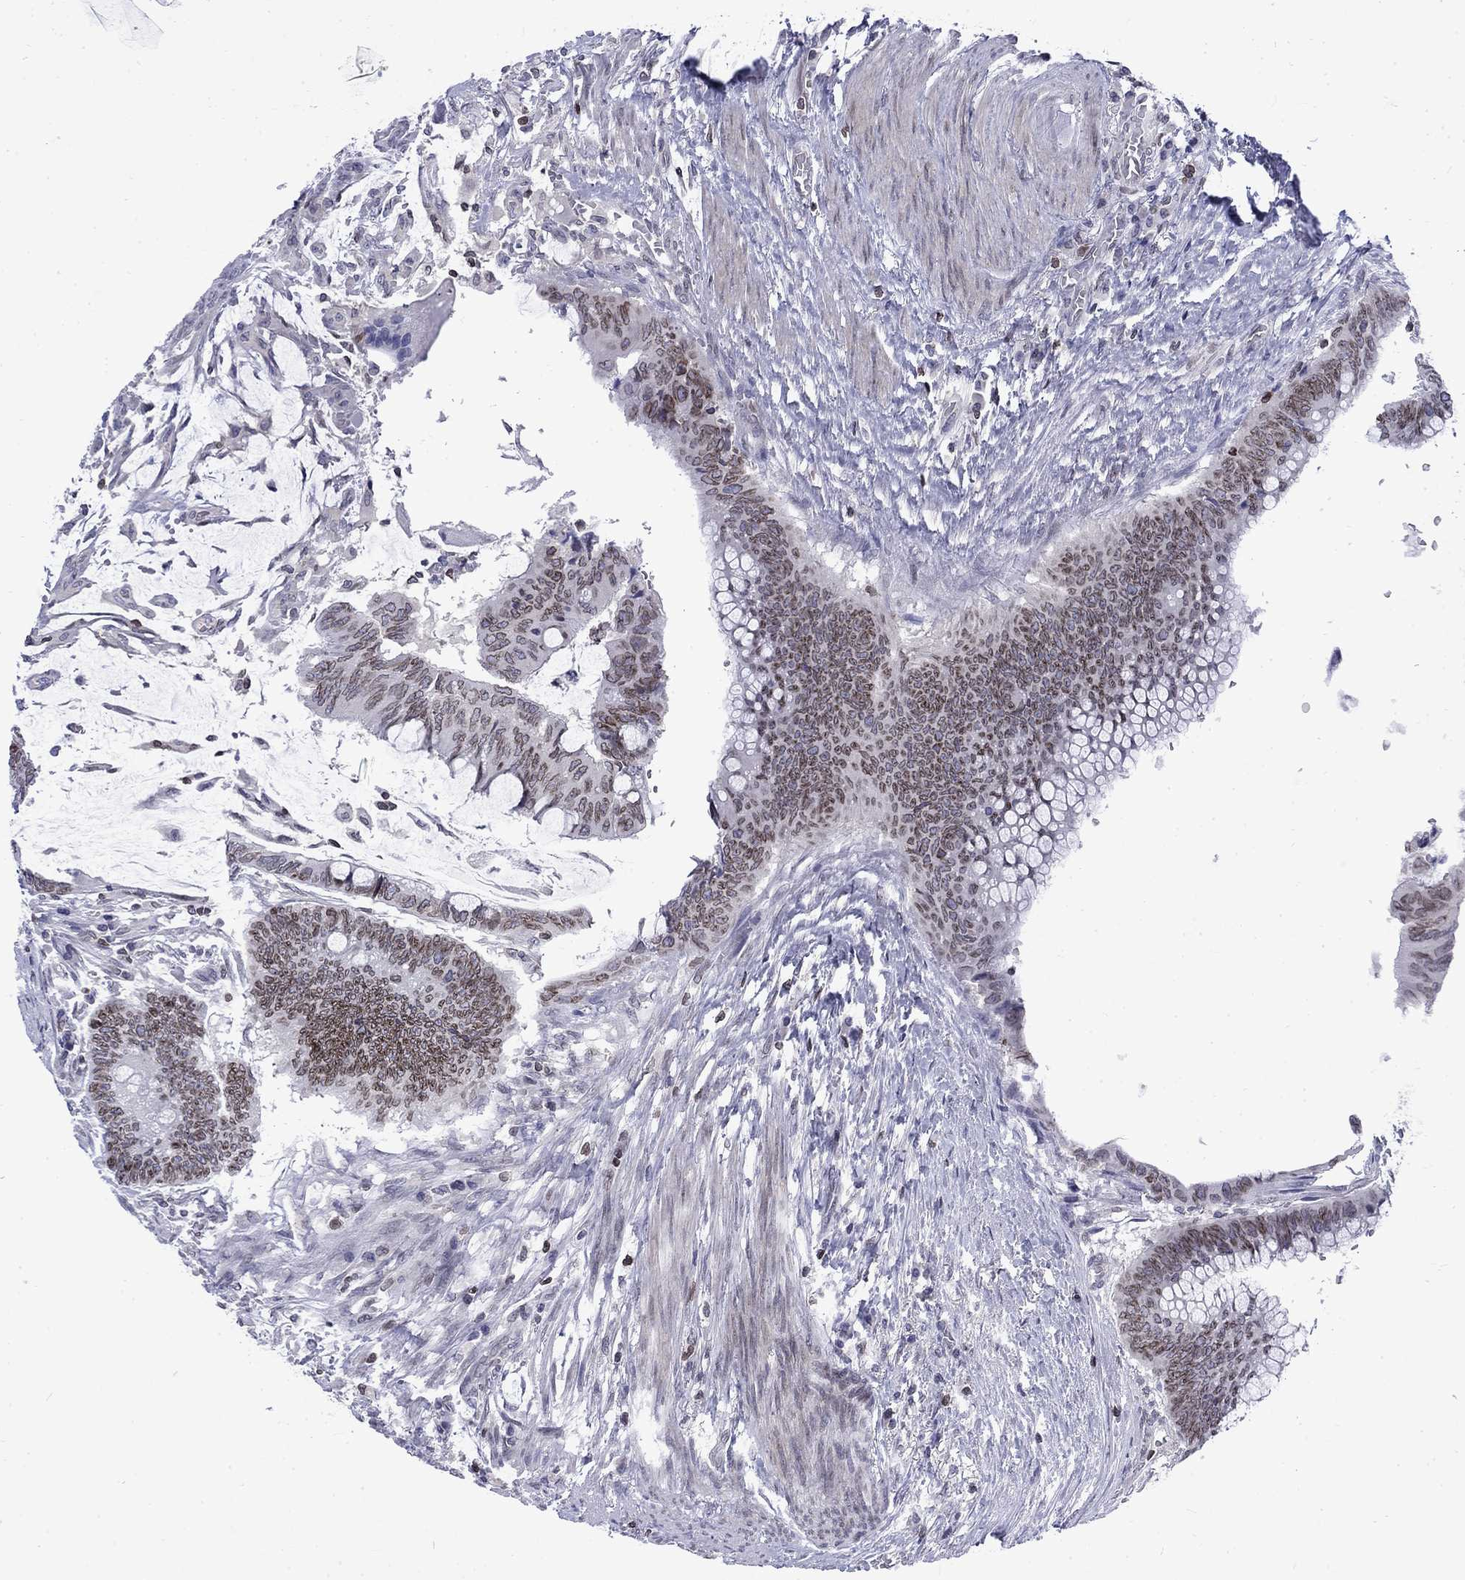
{"staining": {"intensity": "weak", "quantity": "25%-75%", "location": "cytoplasmic/membranous,nuclear"}, "tissue": "colorectal cancer", "cell_type": "Tumor cells", "image_type": "cancer", "snomed": [{"axis": "morphology", "description": "Normal tissue, NOS"}, {"axis": "morphology", "description": "Adenocarcinoma, NOS"}, {"axis": "topography", "description": "Rectum"}], "caption": "Tumor cells reveal low levels of weak cytoplasmic/membranous and nuclear expression in about 25%-75% of cells in human colorectal cancer (adenocarcinoma).", "gene": "SLA", "patient": {"sex": "male", "age": 92}}